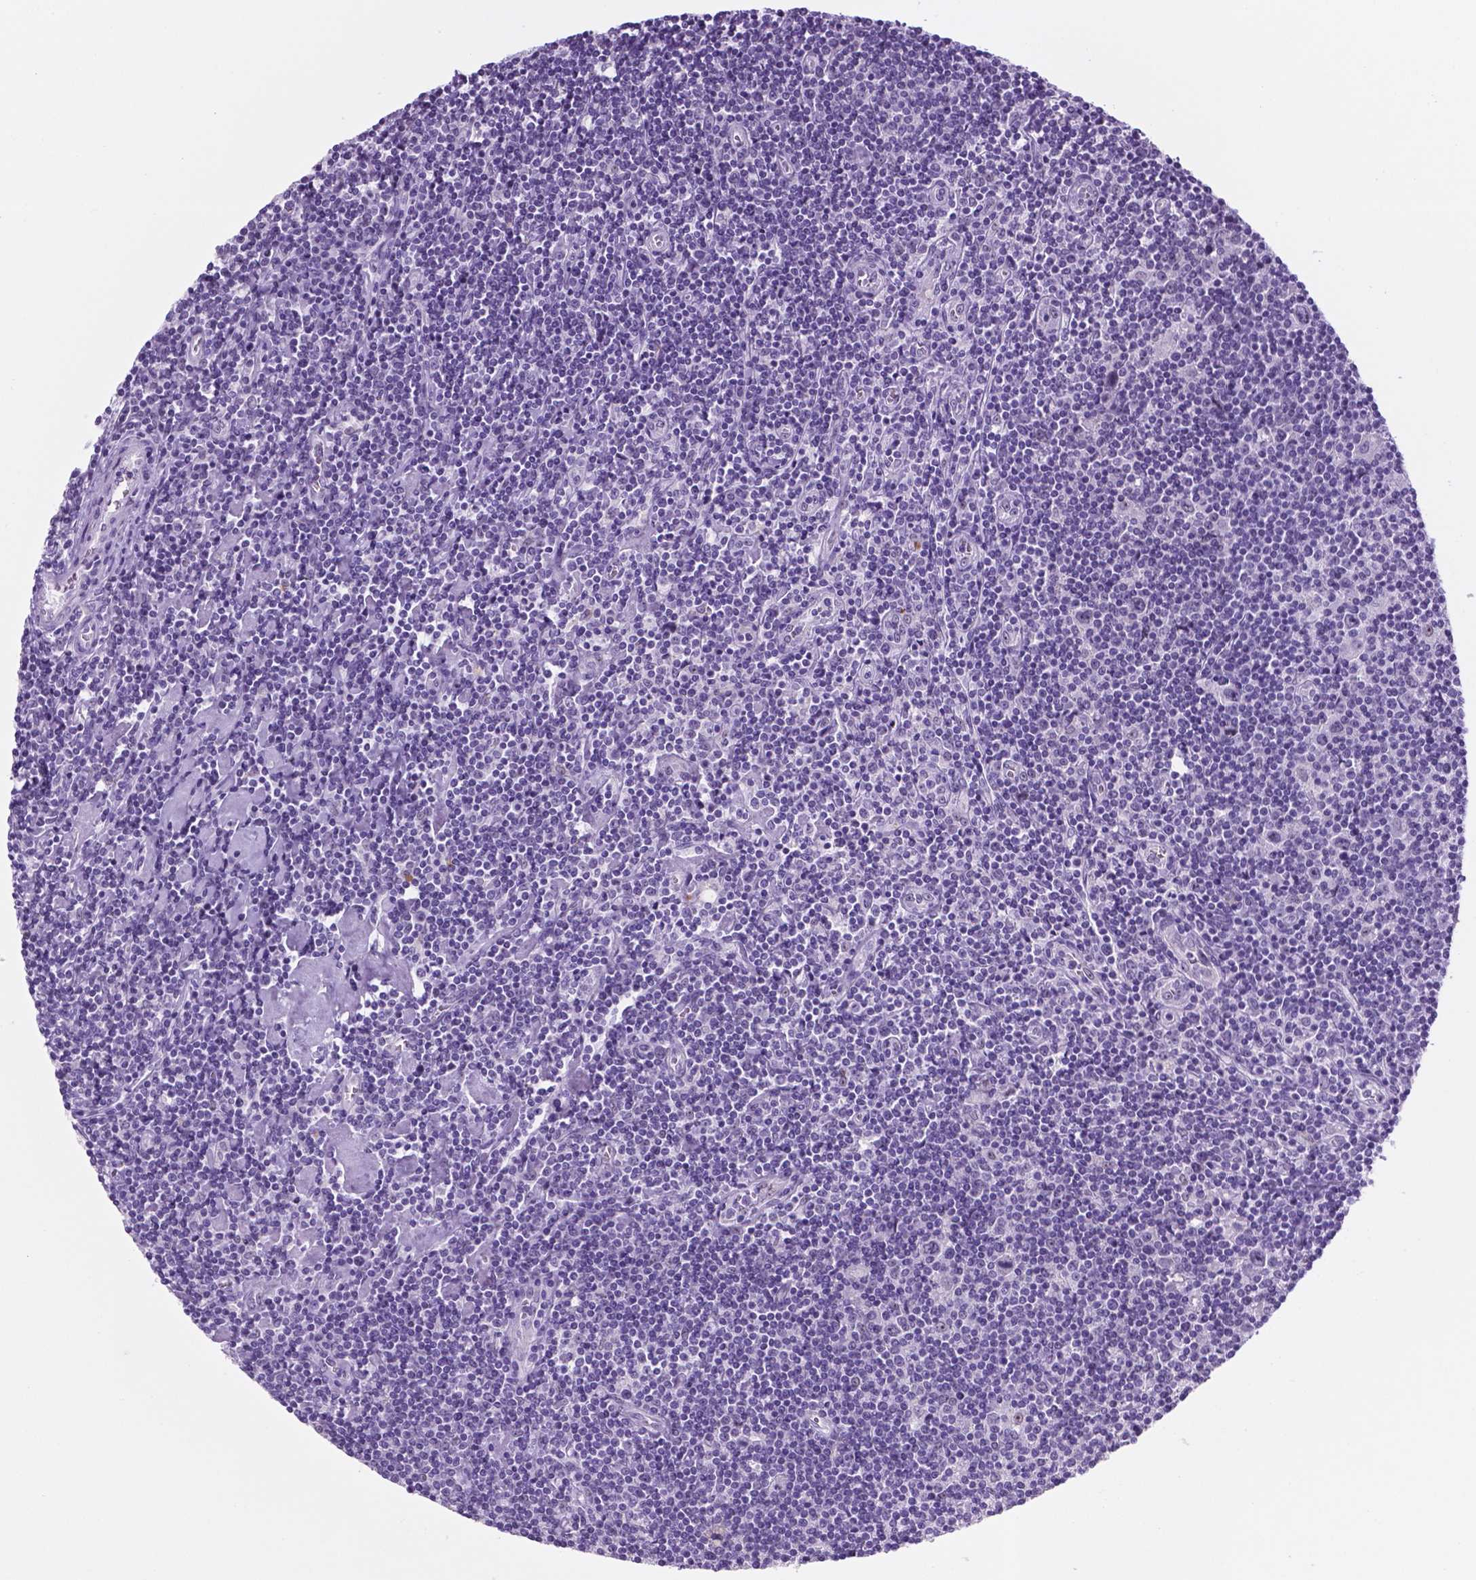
{"staining": {"intensity": "negative", "quantity": "none", "location": "none"}, "tissue": "lymphoma", "cell_type": "Tumor cells", "image_type": "cancer", "snomed": [{"axis": "morphology", "description": "Hodgkin's disease, NOS"}, {"axis": "topography", "description": "Lymph node"}], "caption": "Tumor cells show no significant protein staining in Hodgkin's disease.", "gene": "C18orf21", "patient": {"sex": "male", "age": 40}}